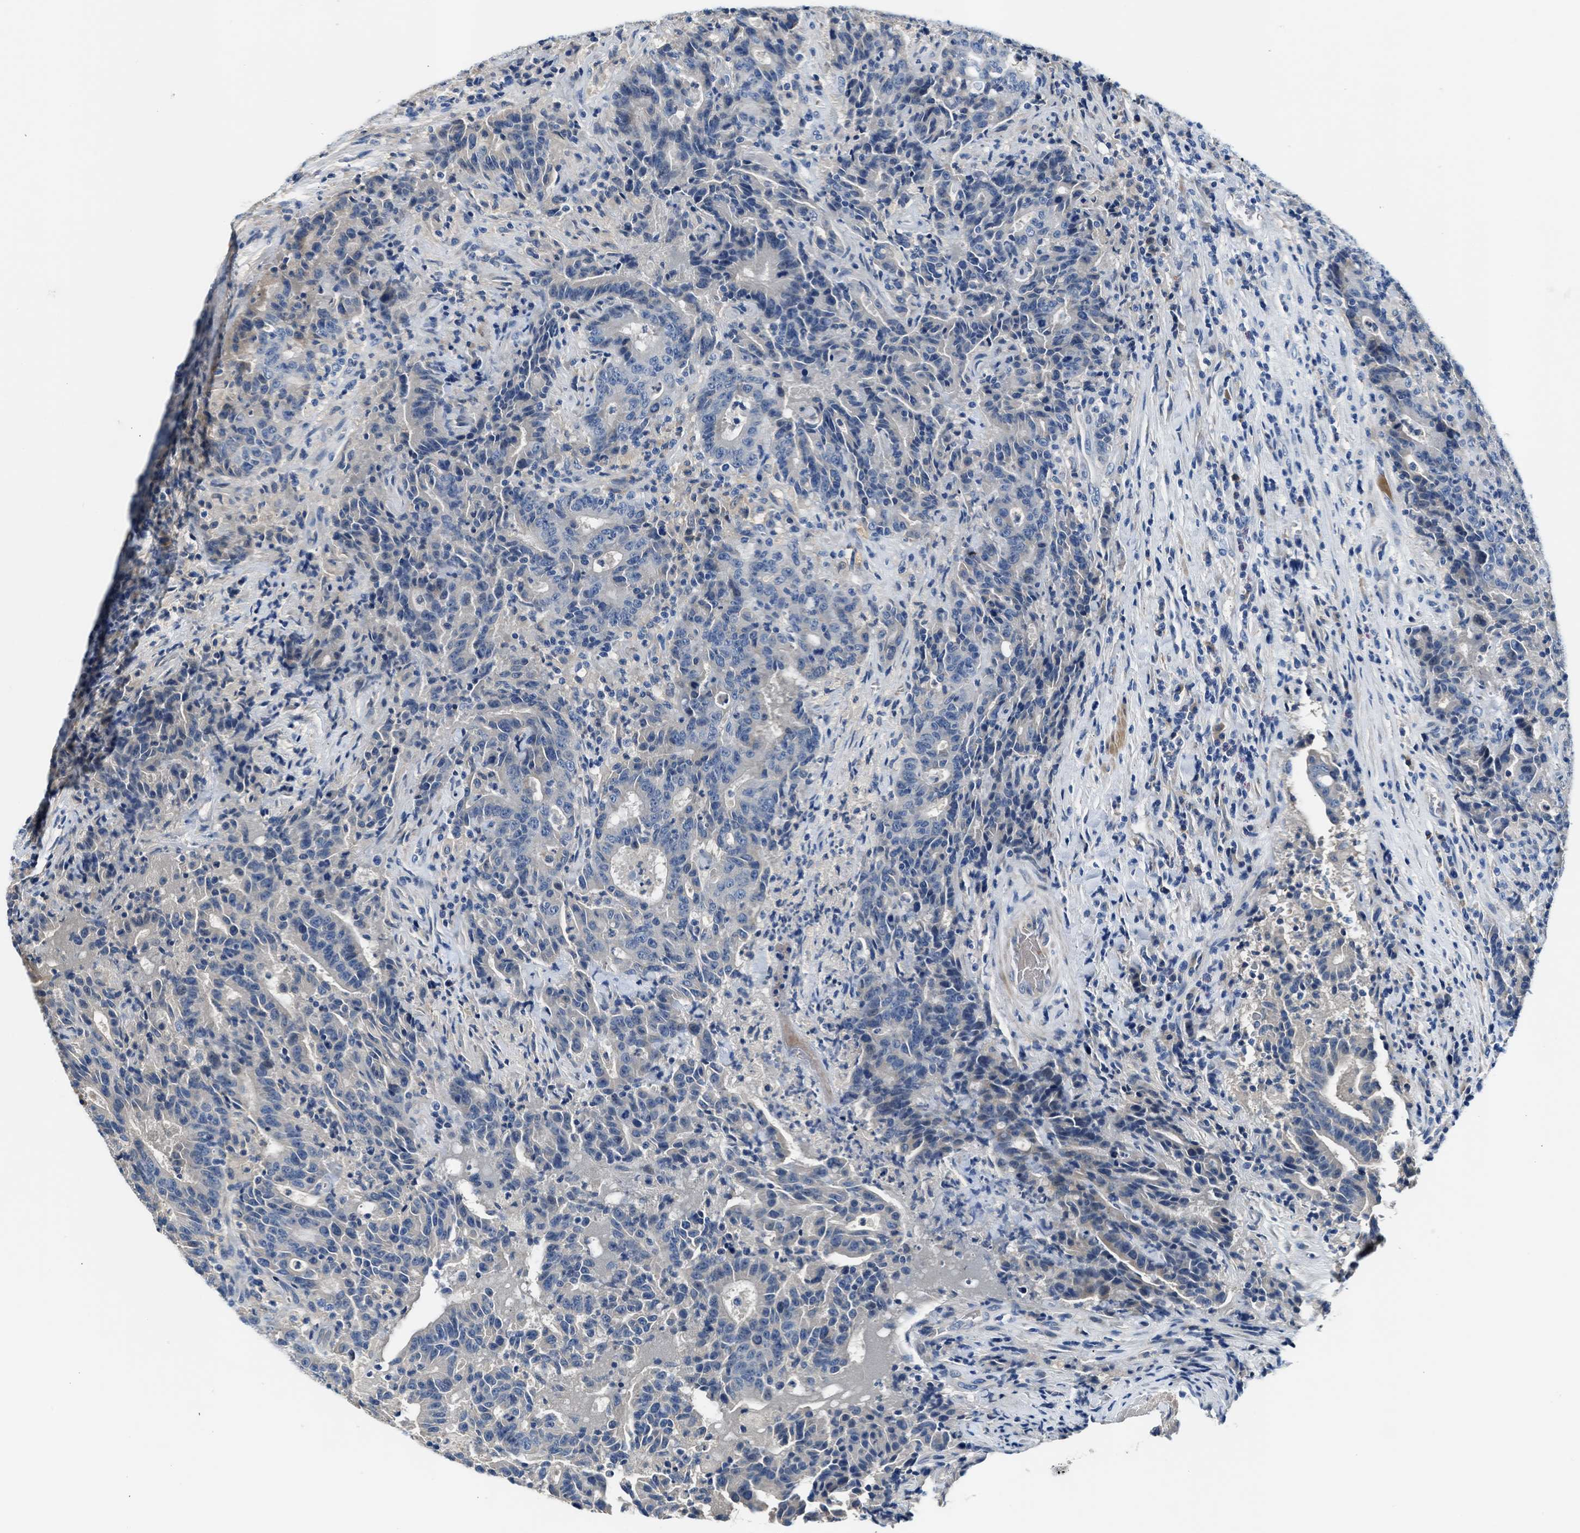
{"staining": {"intensity": "negative", "quantity": "none", "location": "none"}, "tissue": "colorectal cancer", "cell_type": "Tumor cells", "image_type": "cancer", "snomed": [{"axis": "morphology", "description": "Adenocarcinoma, NOS"}, {"axis": "topography", "description": "Colon"}], "caption": "Tumor cells are negative for brown protein staining in colorectal cancer.", "gene": "RWDD2B", "patient": {"sex": "female", "age": 75}}